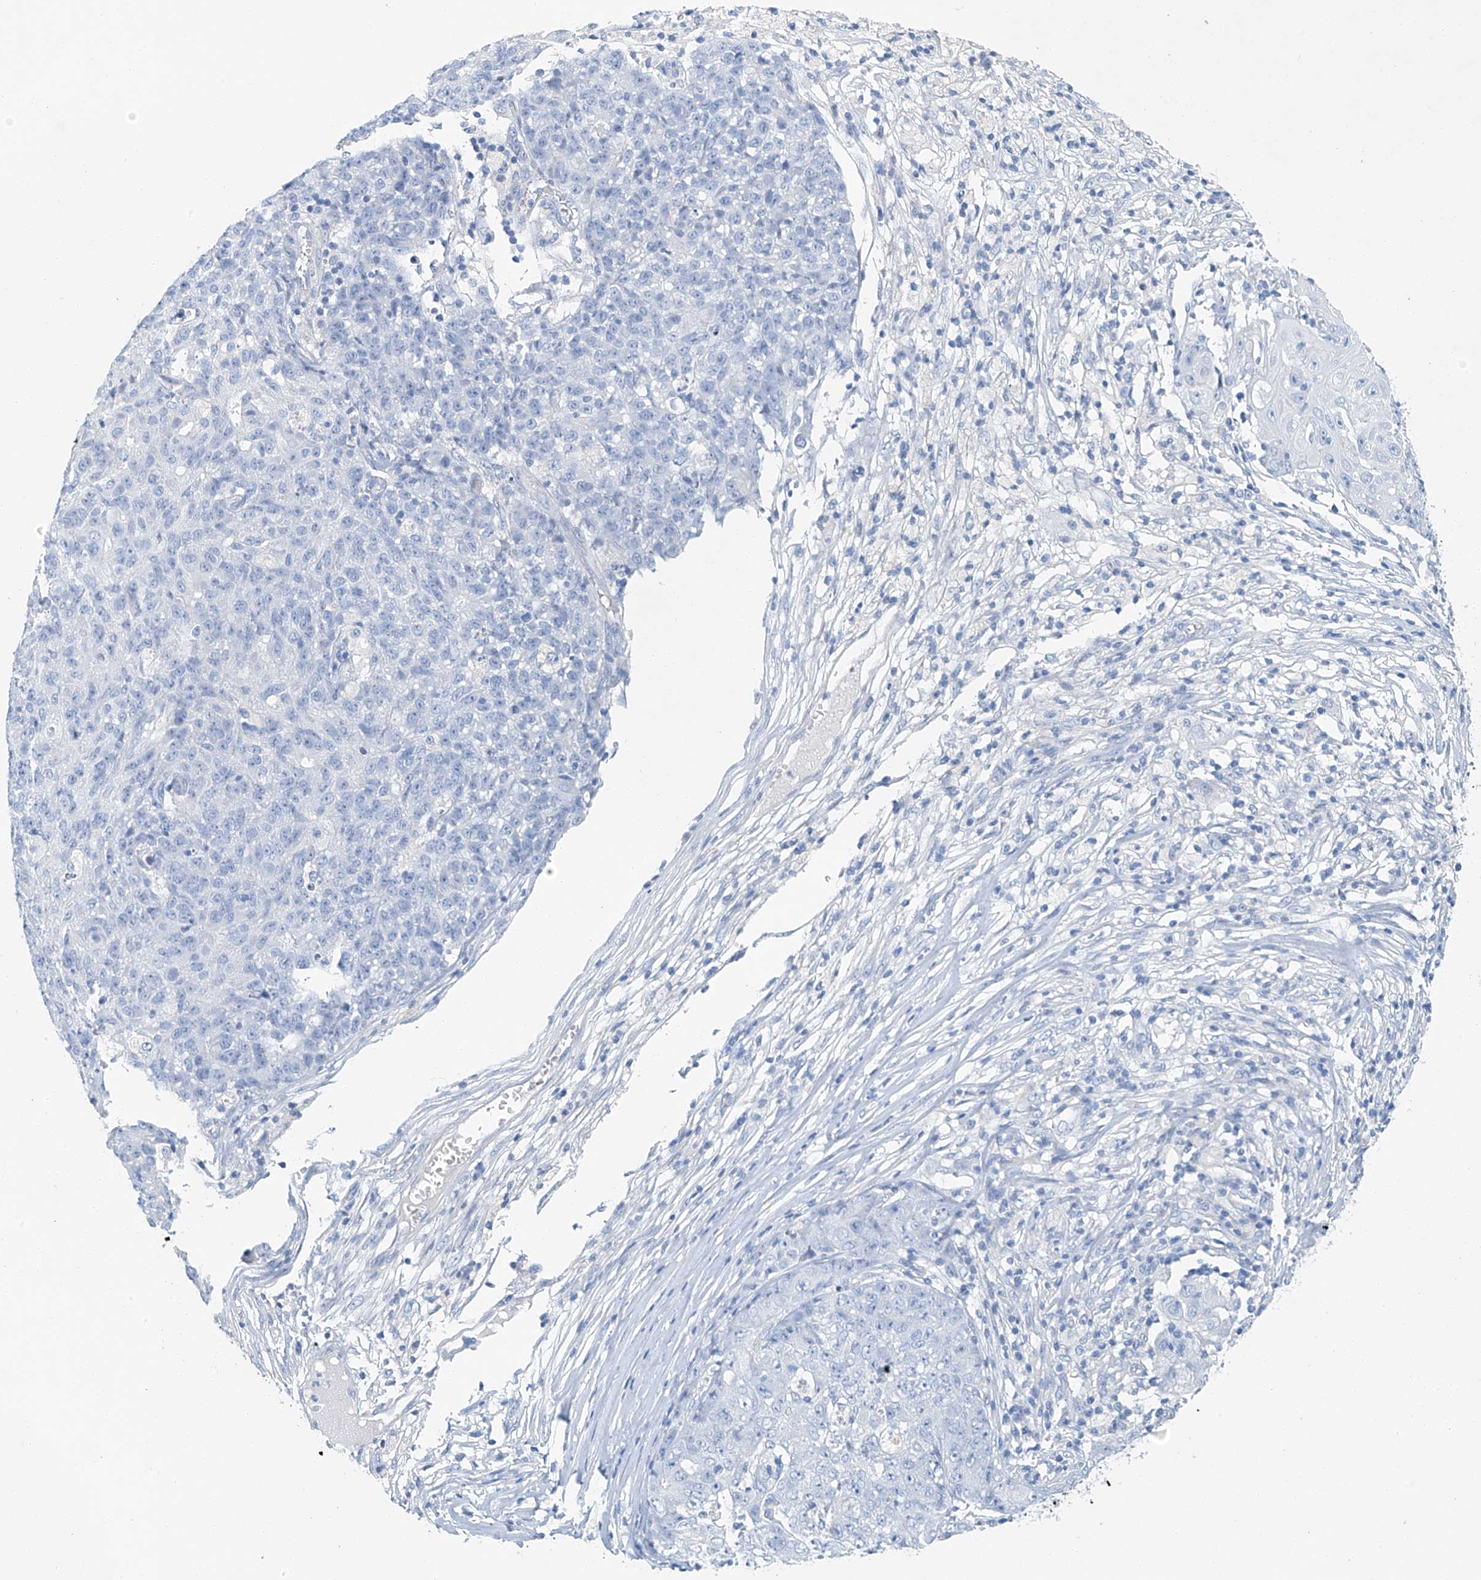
{"staining": {"intensity": "negative", "quantity": "none", "location": "none"}, "tissue": "ovarian cancer", "cell_type": "Tumor cells", "image_type": "cancer", "snomed": [{"axis": "morphology", "description": "Carcinoma, endometroid"}, {"axis": "topography", "description": "Ovary"}], "caption": "DAB (3,3'-diaminobenzidine) immunohistochemical staining of ovarian endometroid carcinoma exhibits no significant staining in tumor cells.", "gene": "C1orf87", "patient": {"sex": "female", "age": 42}}